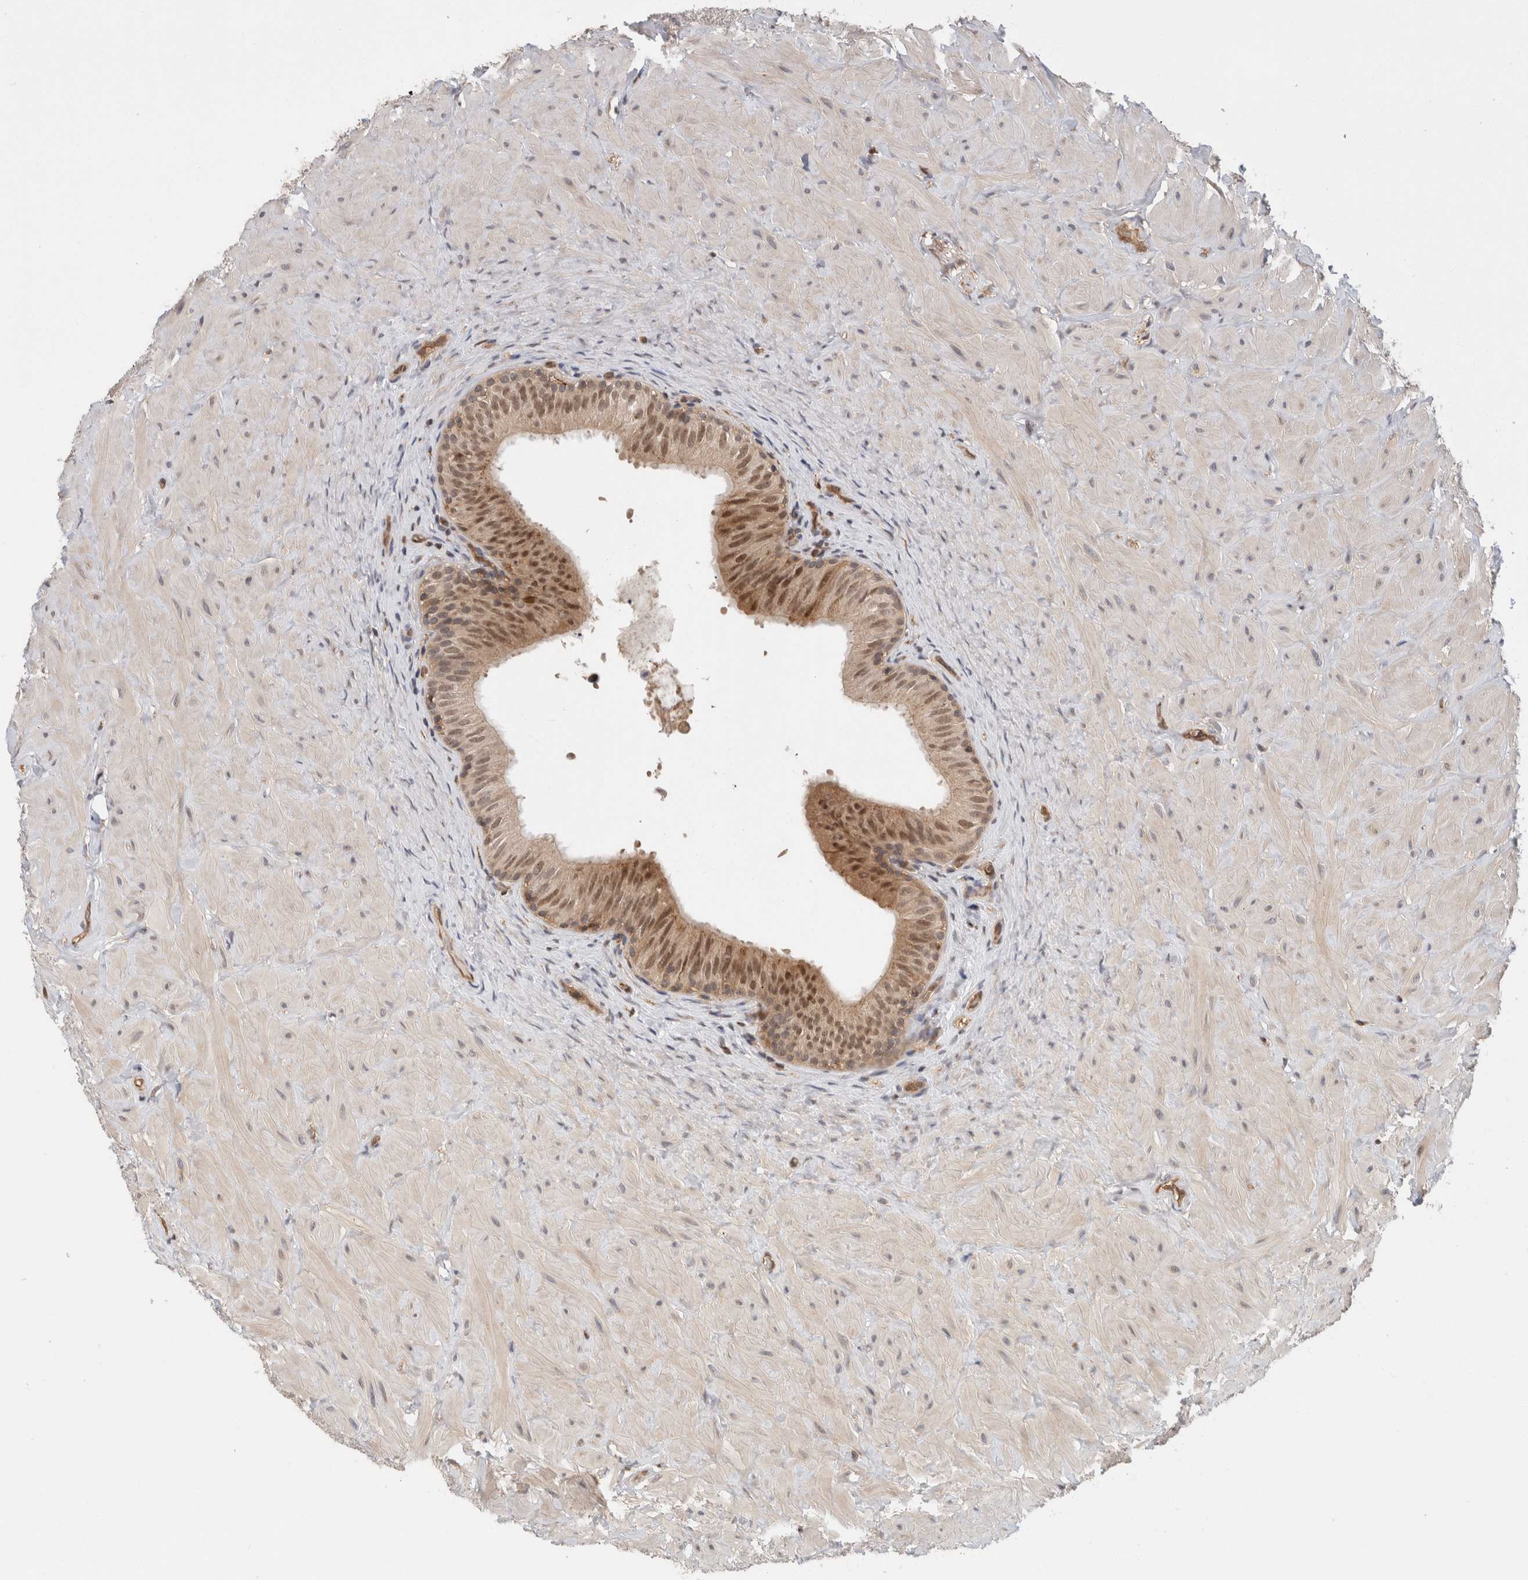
{"staining": {"intensity": "moderate", "quantity": ">75%", "location": "cytoplasmic/membranous,nuclear"}, "tissue": "epididymis", "cell_type": "Glandular cells", "image_type": "normal", "snomed": [{"axis": "morphology", "description": "Normal tissue, NOS"}, {"axis": "topography", "description": "Soft tissue"}, {"axis": "topography", "description": "Epididymis"}], "caption": "A photomicrograph of epididymis stained for a protein exhibits moderate cytoplasmic/membranous,nuclear brown staining in glandular cells. The protein is stained brown, and the nuclei are stained in blue (DAB IHC with brightfield microscopy, high magnification).", "gene": "PFDN4", "patient": {"sex": "male", "age": 26}}